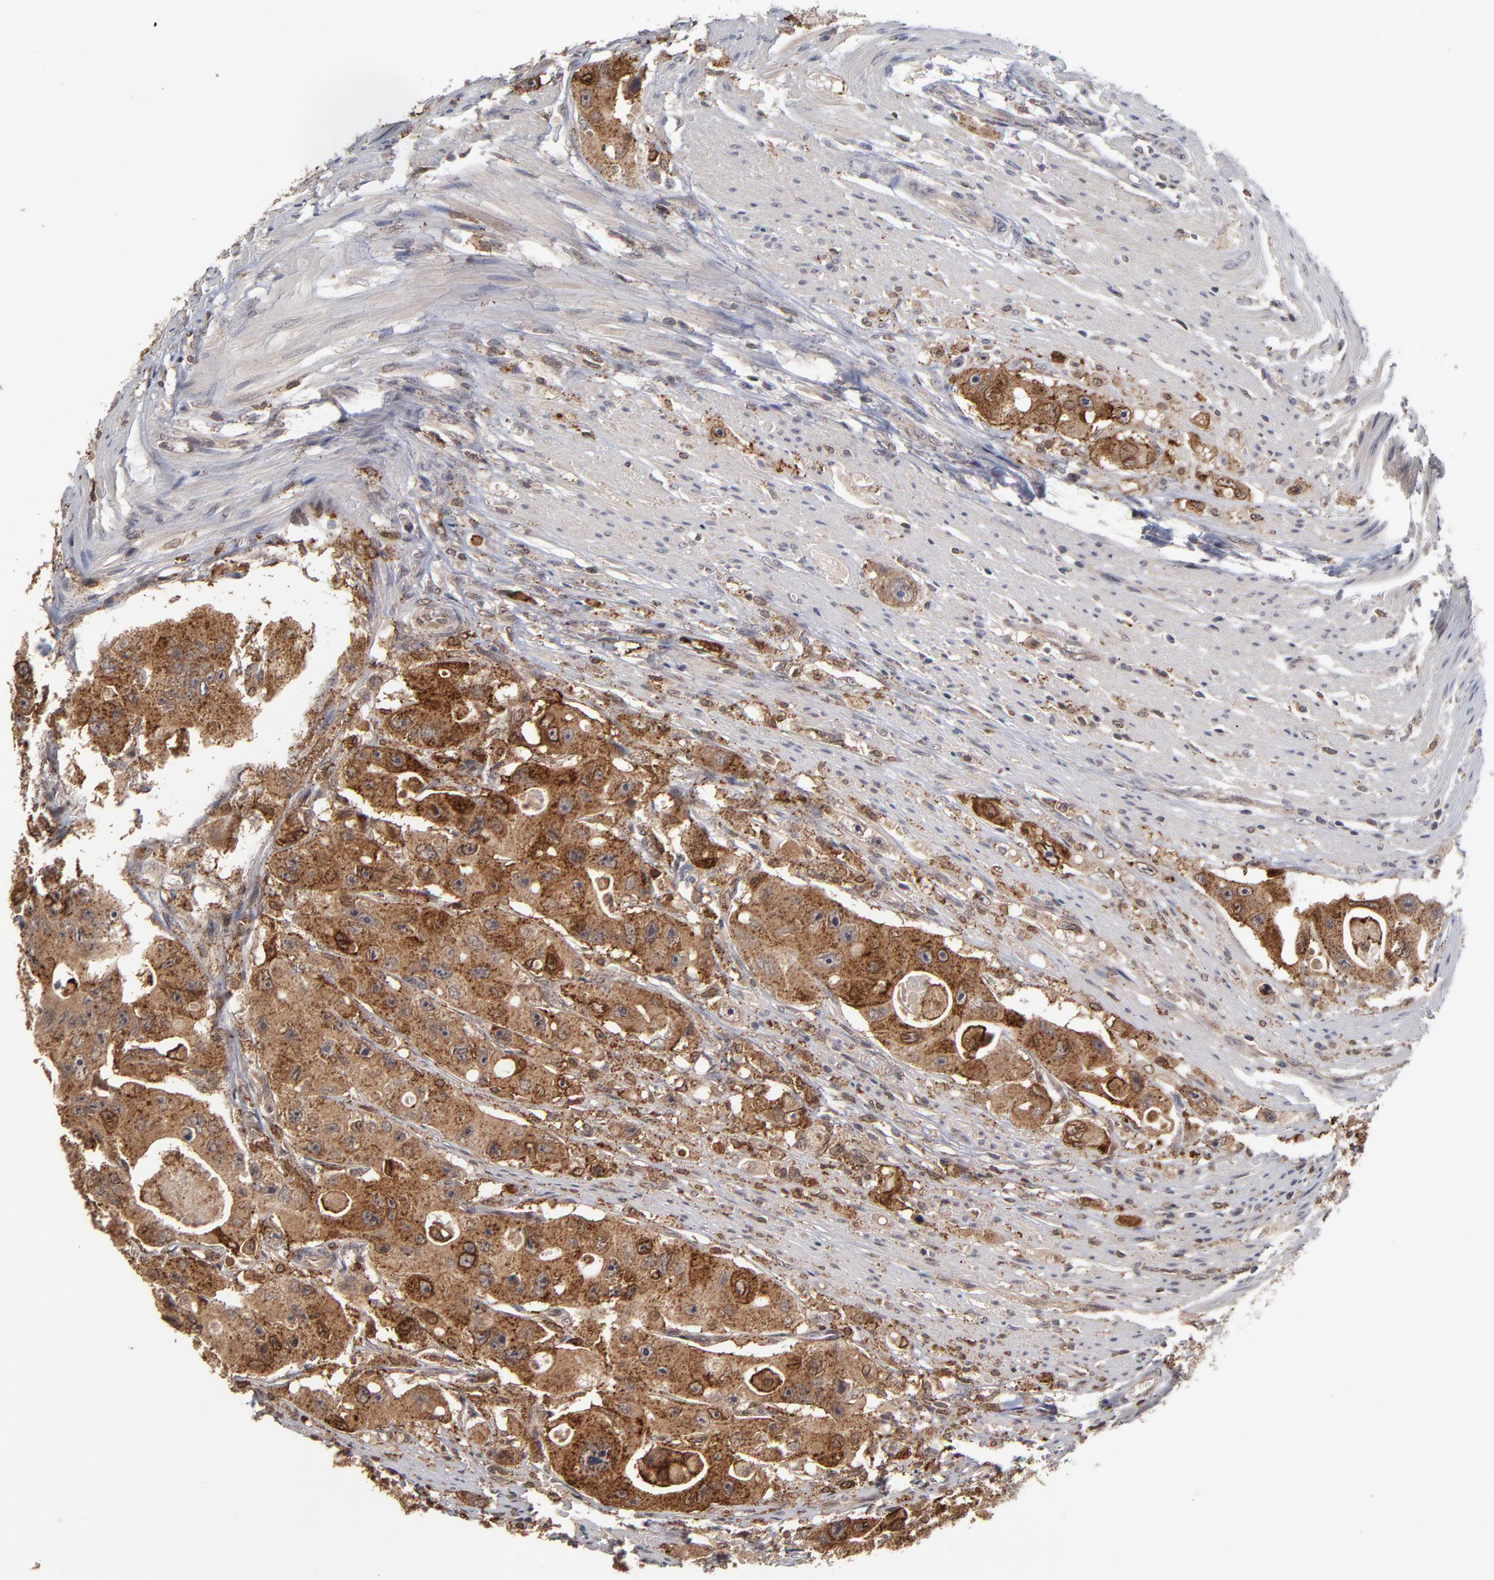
{"staining": {"intensity": "strong", "quantity": ">75%", "location": "cytoplasmic/membranous"}, "tissue": "colorectal cancer", "cell_type": "Tumor cells", "image_type": "cancer", "snomed": [{"axis": "morphology", "description": "Adenocarcinoma, NOS"}, {"axis": "topography", "description": "Colon"}], "caption": "Immunohistochemistry micrograph of neoplastic tissue: human adenocarcinoma (colorectal) stained using IHC demonstrates high levels of strong protein expression localized specifically in the cytoplasmic/membranous of tumor cells, appearing as a cytoplasmic/membranous brown color.", "gene": "ASB8", "patient": {"sex": "female", "age": 46}}